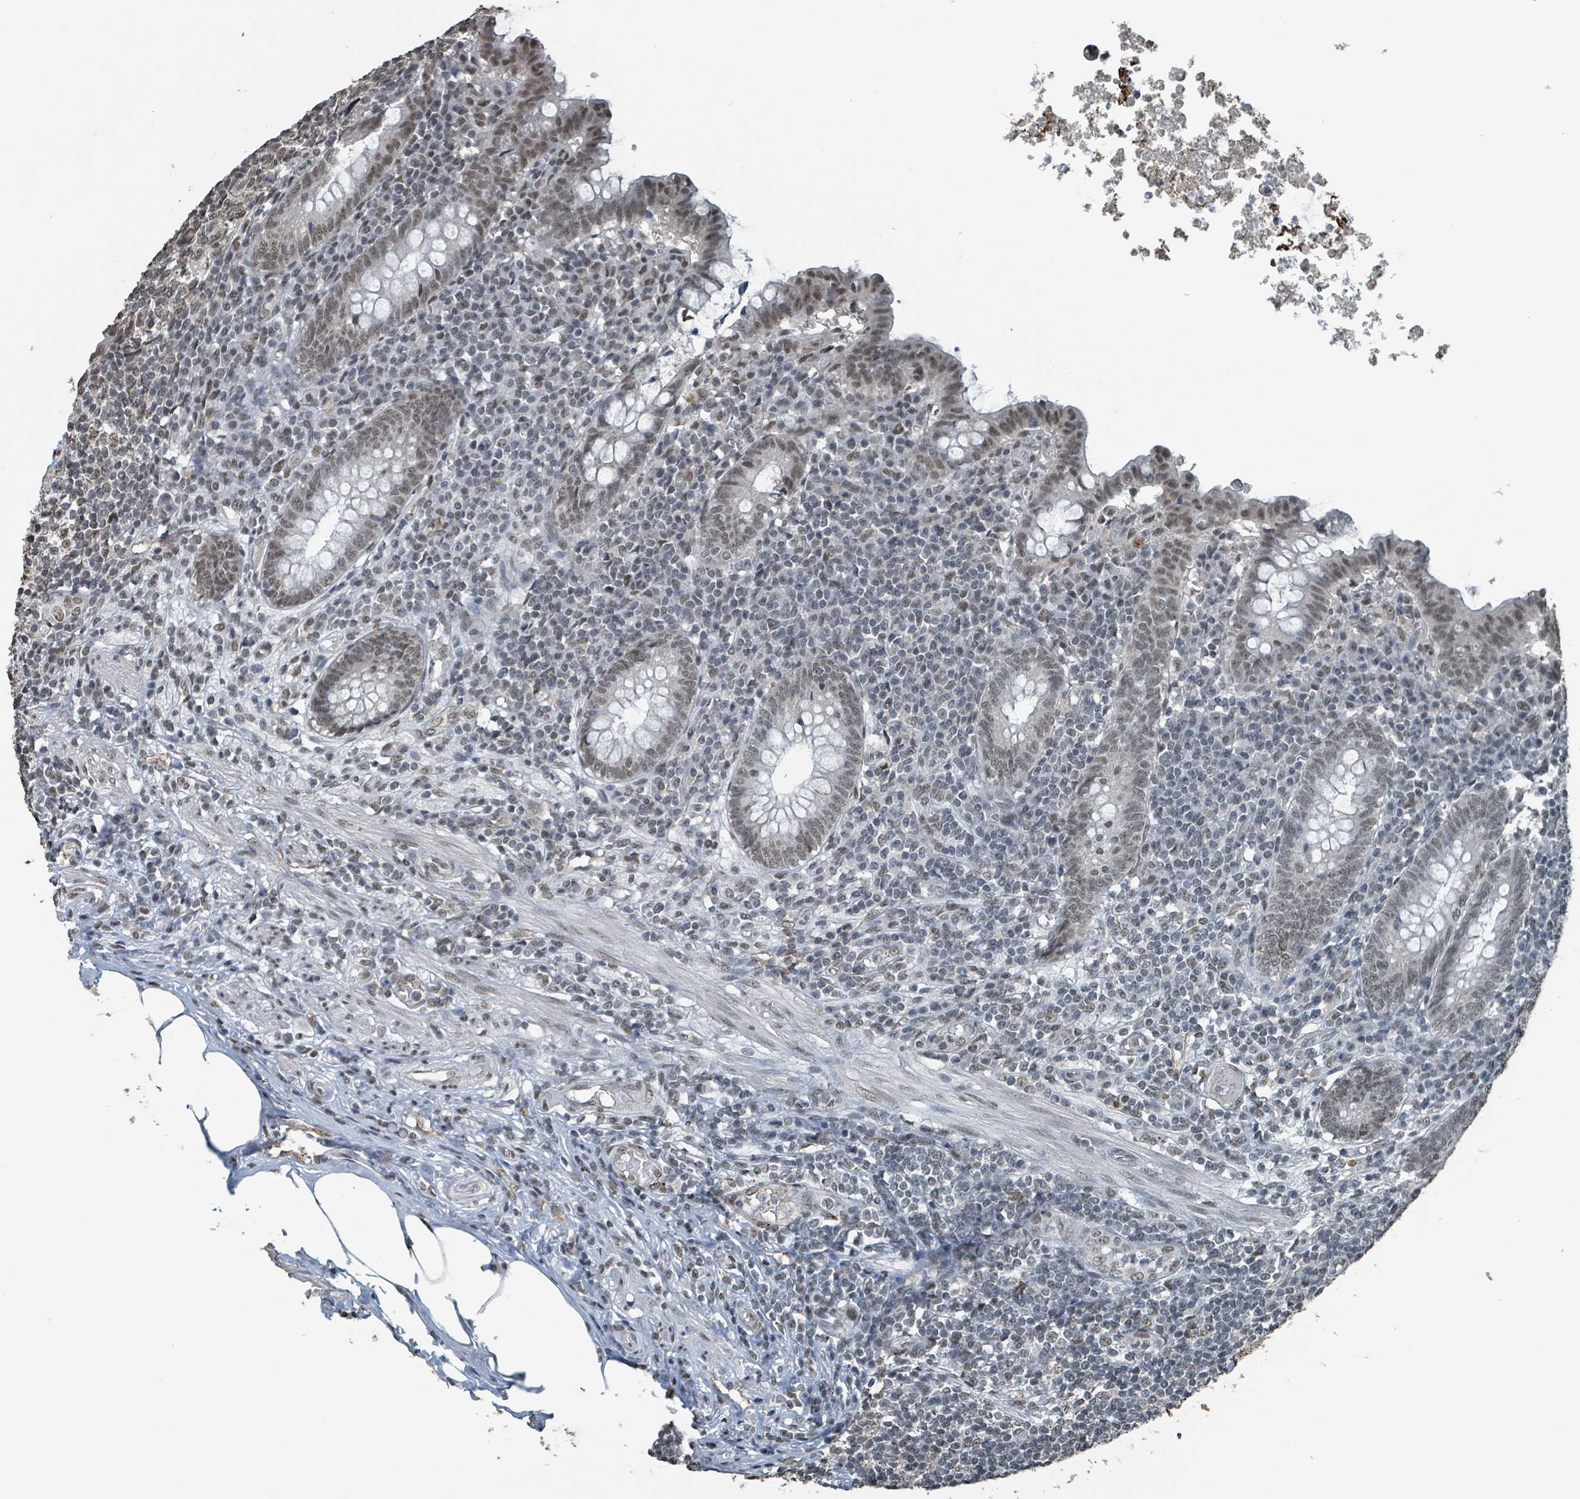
{"staining": {"intensity": "moderate", "quantity": ">75%", "location": "nuclear"}, "tissue": "appendix", "cell_type": "Glandular cells", "image_type": "normal", "snomed": [{"axis": "morphology", "description": "Normal tissue, NOS"}, {"axis": "topography", "description": "Appendix"}], "caption": "Immunohistochemistry (DAB) staining of unremarkable human appendix shows moderate nuclear protein expression in about >75% of glandular cells.", "gene": "PHIP", "patient": {"sex": "male", "age": 83}}